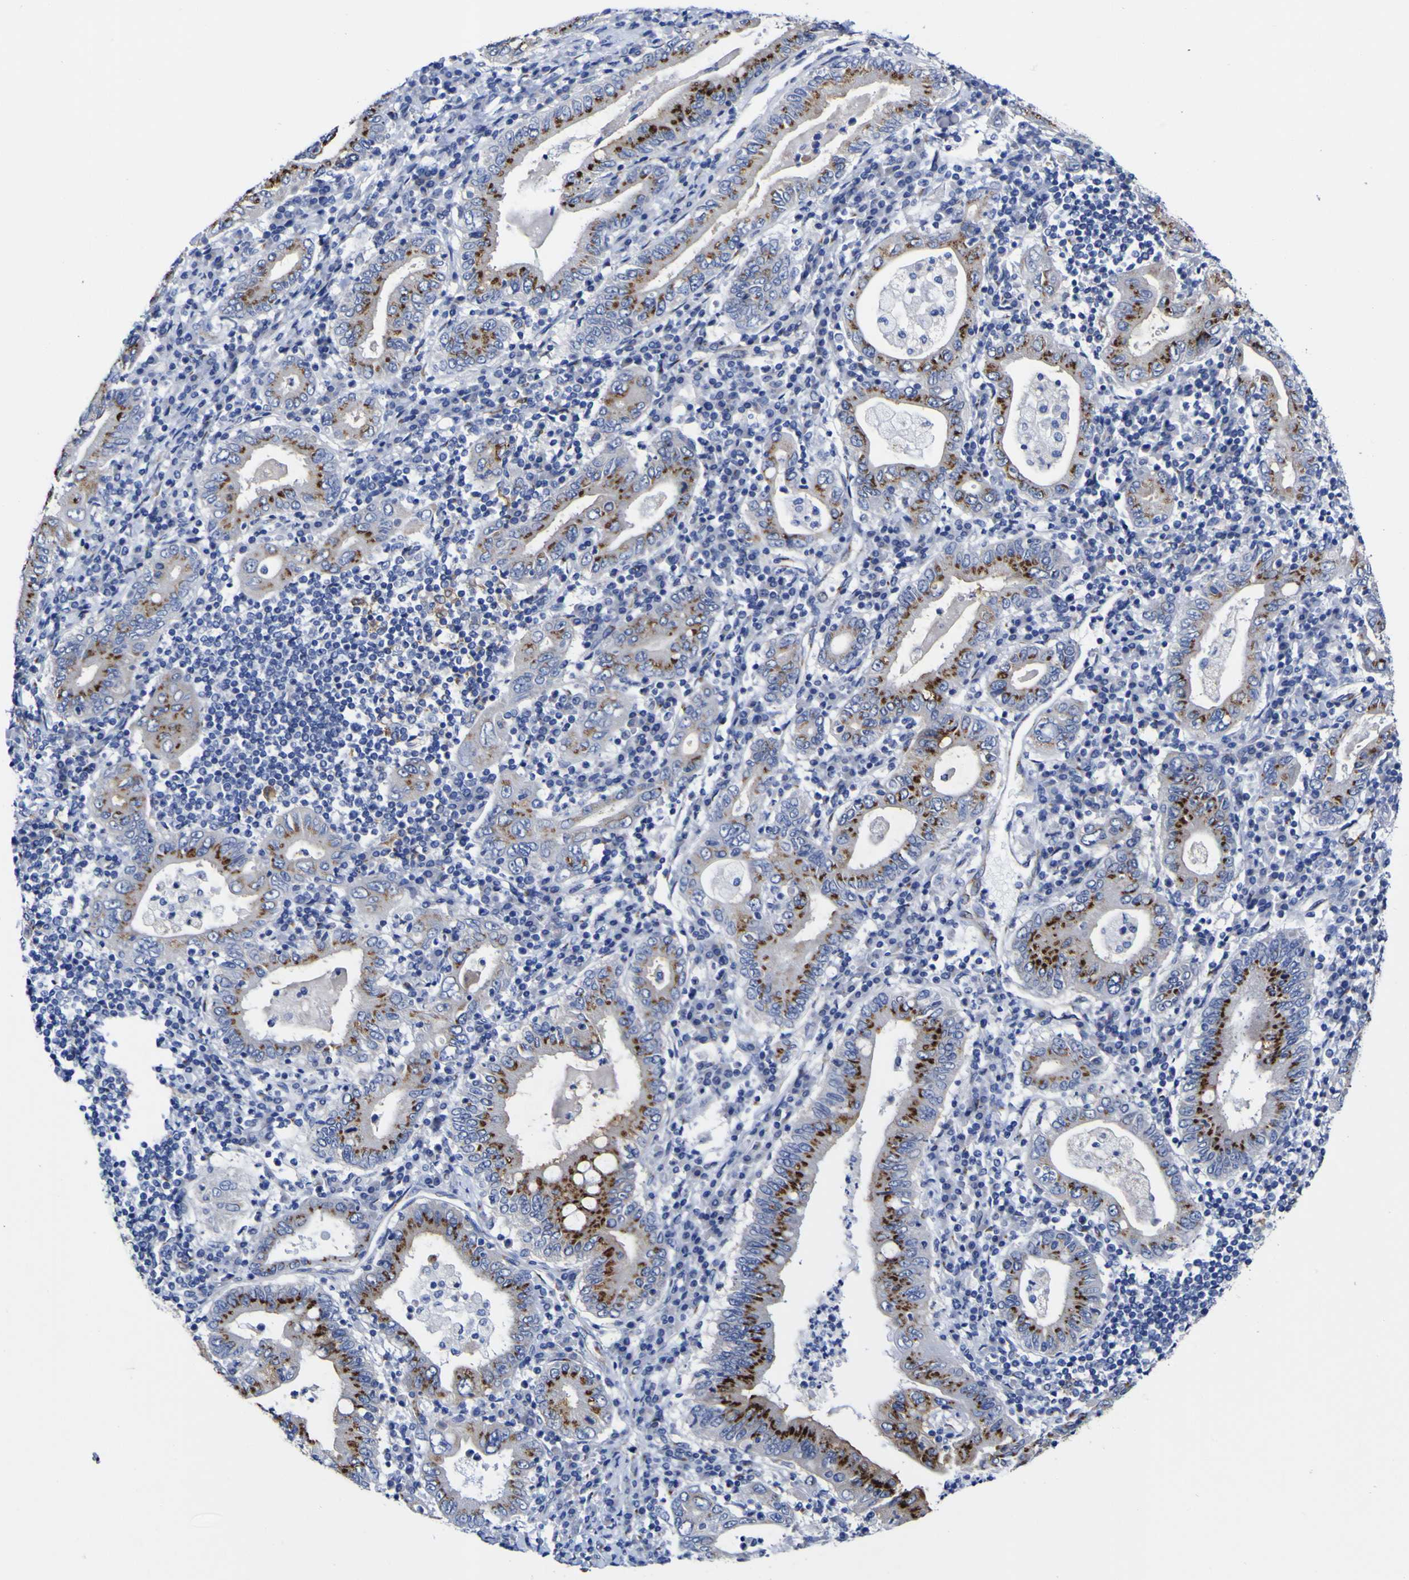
{"staining": {"intensity": "strong", "quantity": ">75%", "location": "cytoplasmic/membranous"}, "tissue": "stomach cancer", "cell_type": "Tumor cells", "image_type": "cancer", "snomed": [{"axis": "morphology", "description": "Normal tissue, NOS"}, {"axis": "morphology", "description": "Adenocarcinoma, NOS"}, {"axis": "topography", "description": "Esophagus"}, {"axis": "topography", "description": "Stomach, upper"}, {"axis": "topography", "description": "Peripheral nerve tissue"}], "caption": "The image shows a brown stain indicating the presence of a protein in the cytoplasmic/membranous of tumor cells in adenocarcinoma (stomach).", "gene": "GOLM1", "patient": {"sex": "male", "age": 62}}